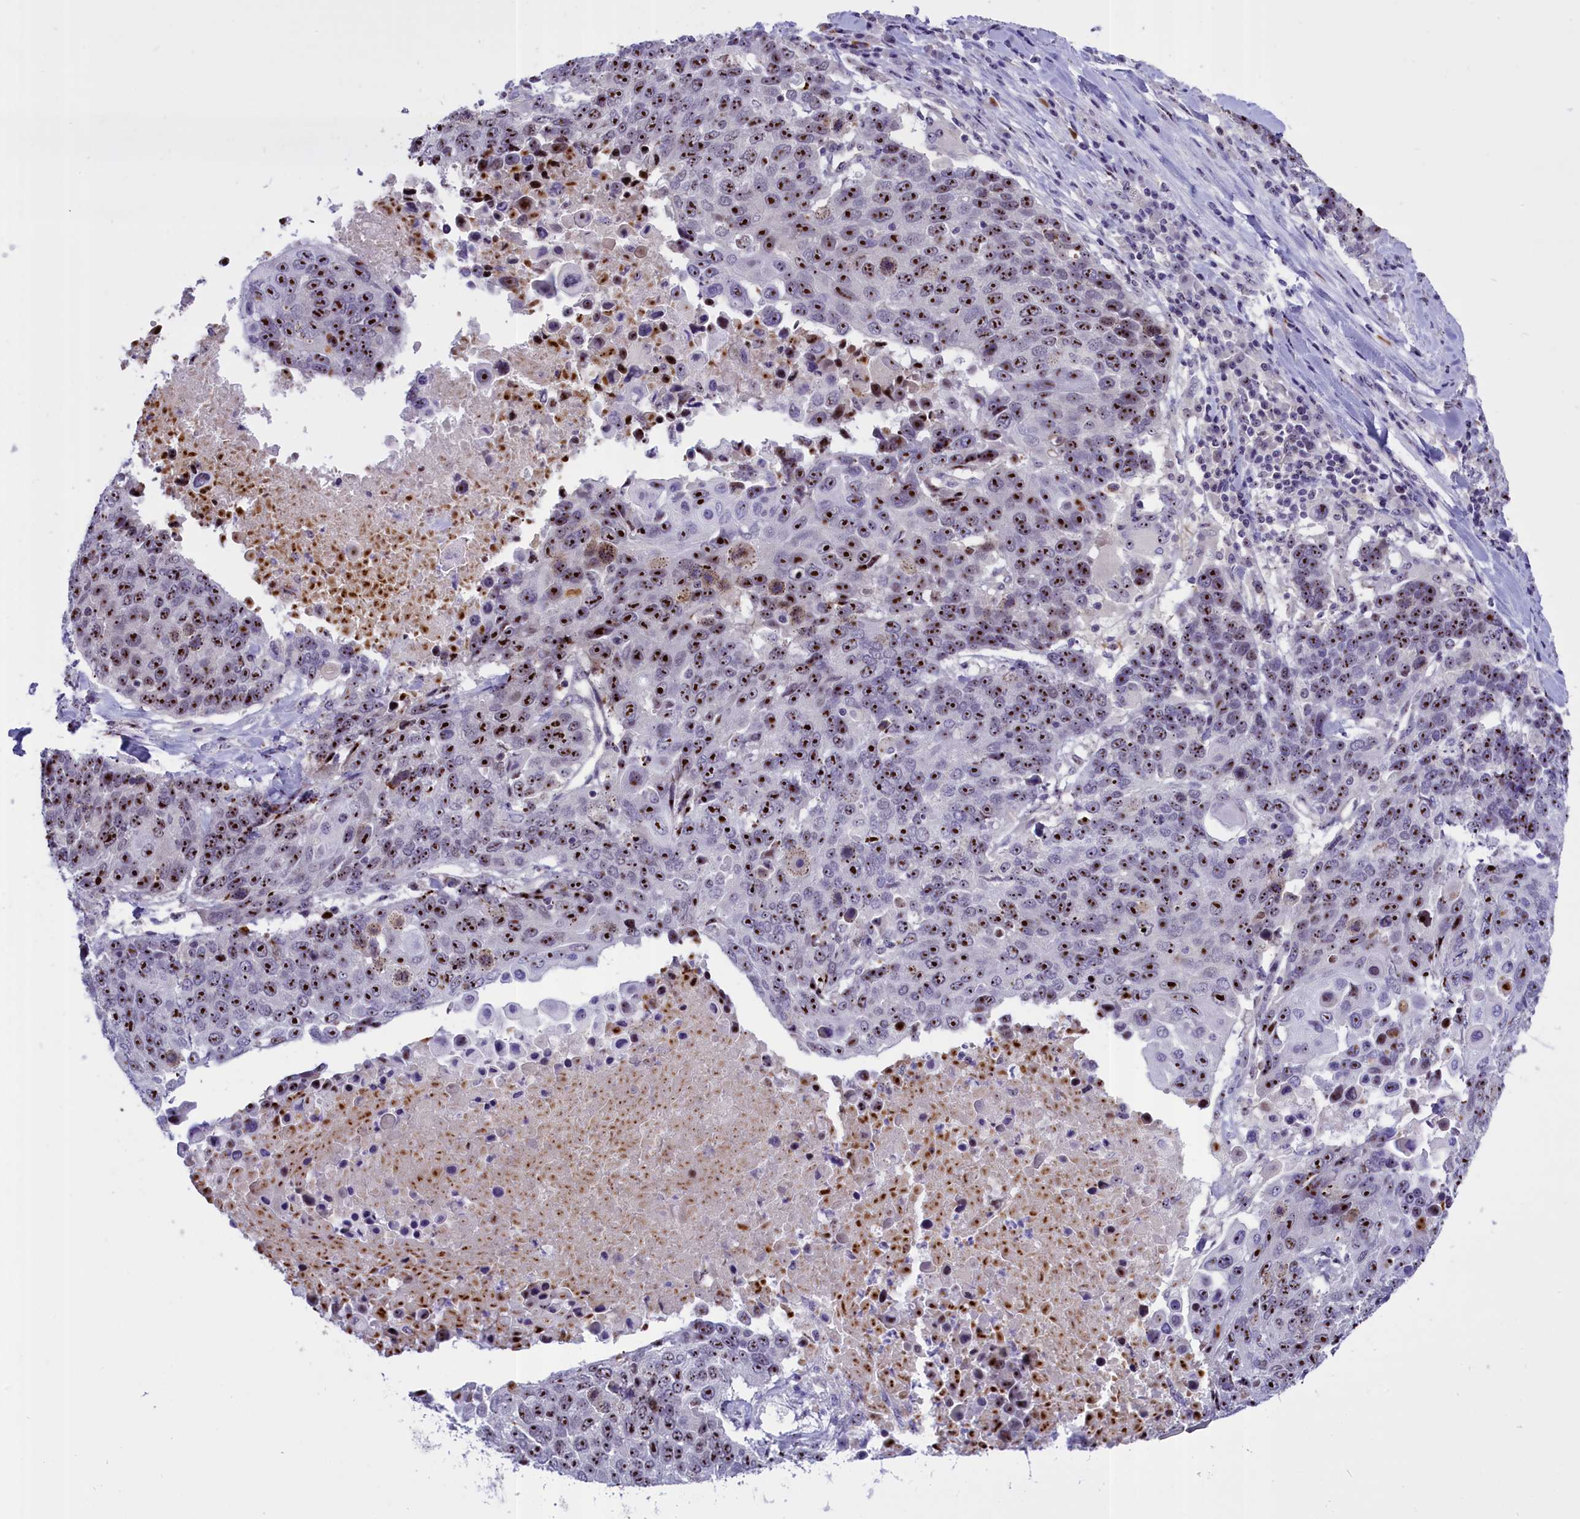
{"staining": {"intensity": "strong", "quantity": ">75%", "location": "nuclear"}, "tissue": "lung cancer", "cell_type": "Tumor cells", "image_type": "cancer", "snomed": [{"axis": "morphology", "description": "Squamous cell carcinoma, NOS"}, {"axis": "topography", "description": "Lung"}], "caption": "Immunohistochemistry of human lung cancer demonstrates high levels of strong nuclear expression in approximately >75% of tumor cells.", "gene": "TBL3", "patient": {"sex": "male", "age": 66}}